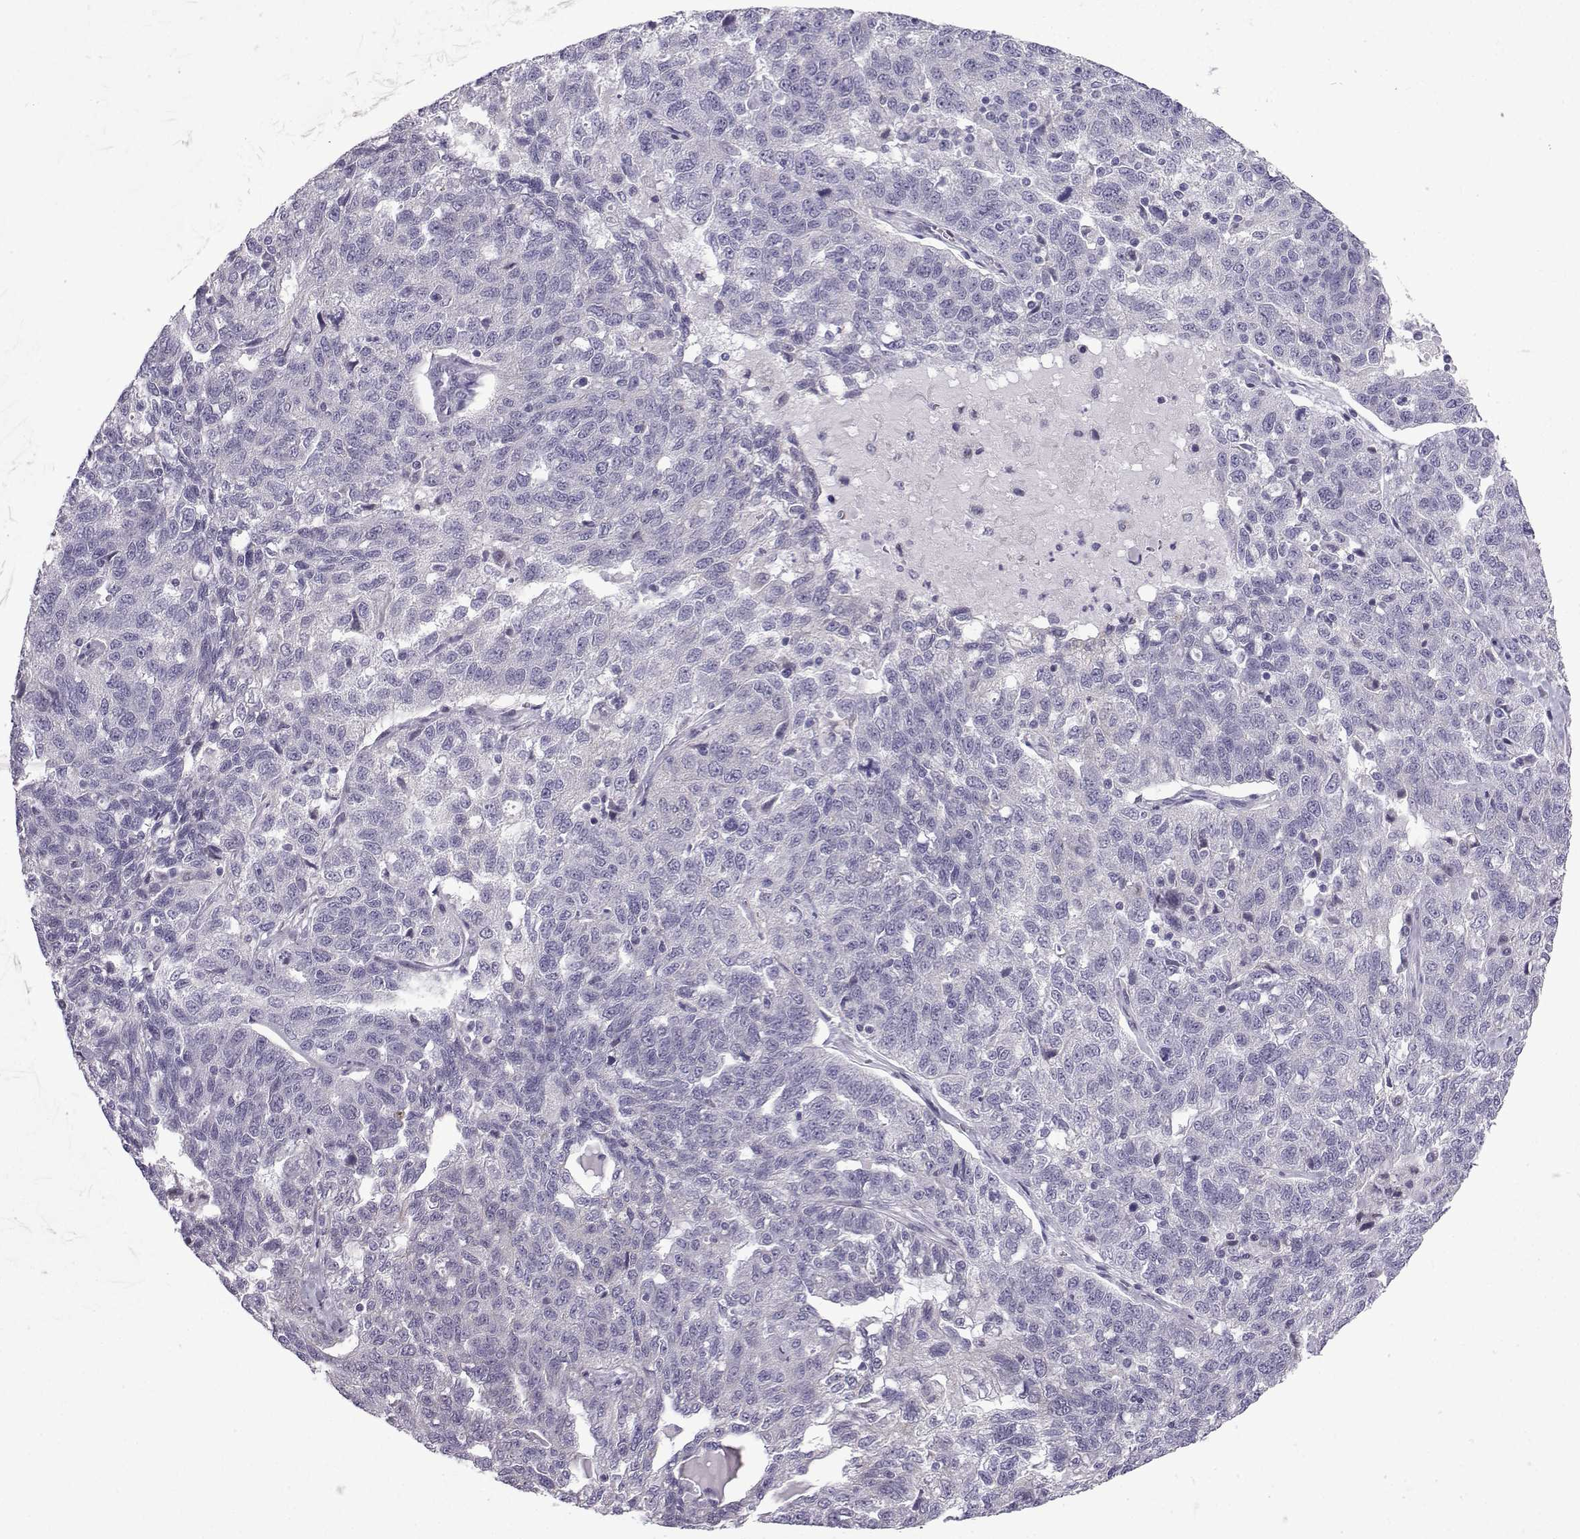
{"staining": {"intensity": "negative", "quantity": "none", "location": "none"}, "tissue": "ovarian cancer", "cell_type": "Tumor cells", "image_type": "cancer", "snomed": [{"axis": "morphology", "description": "Cystadenocarcinoma, serous, NOS"}, {"axis": "topography", "description": "Ovary"}], "caption": "High power microscopy histopathology image of an immunohistochemistry micrograph of ovarian serous cystadenocarcinoma, revealing no significant staining in tumor cells. Brightfield microscopy of immunohistochemistry (IHC) stained with DAB (brown) and hematoxylin (blue), captured at high magnification.", "gene": "CFAP53", "patient": {"sex": "female", "age": 71}}